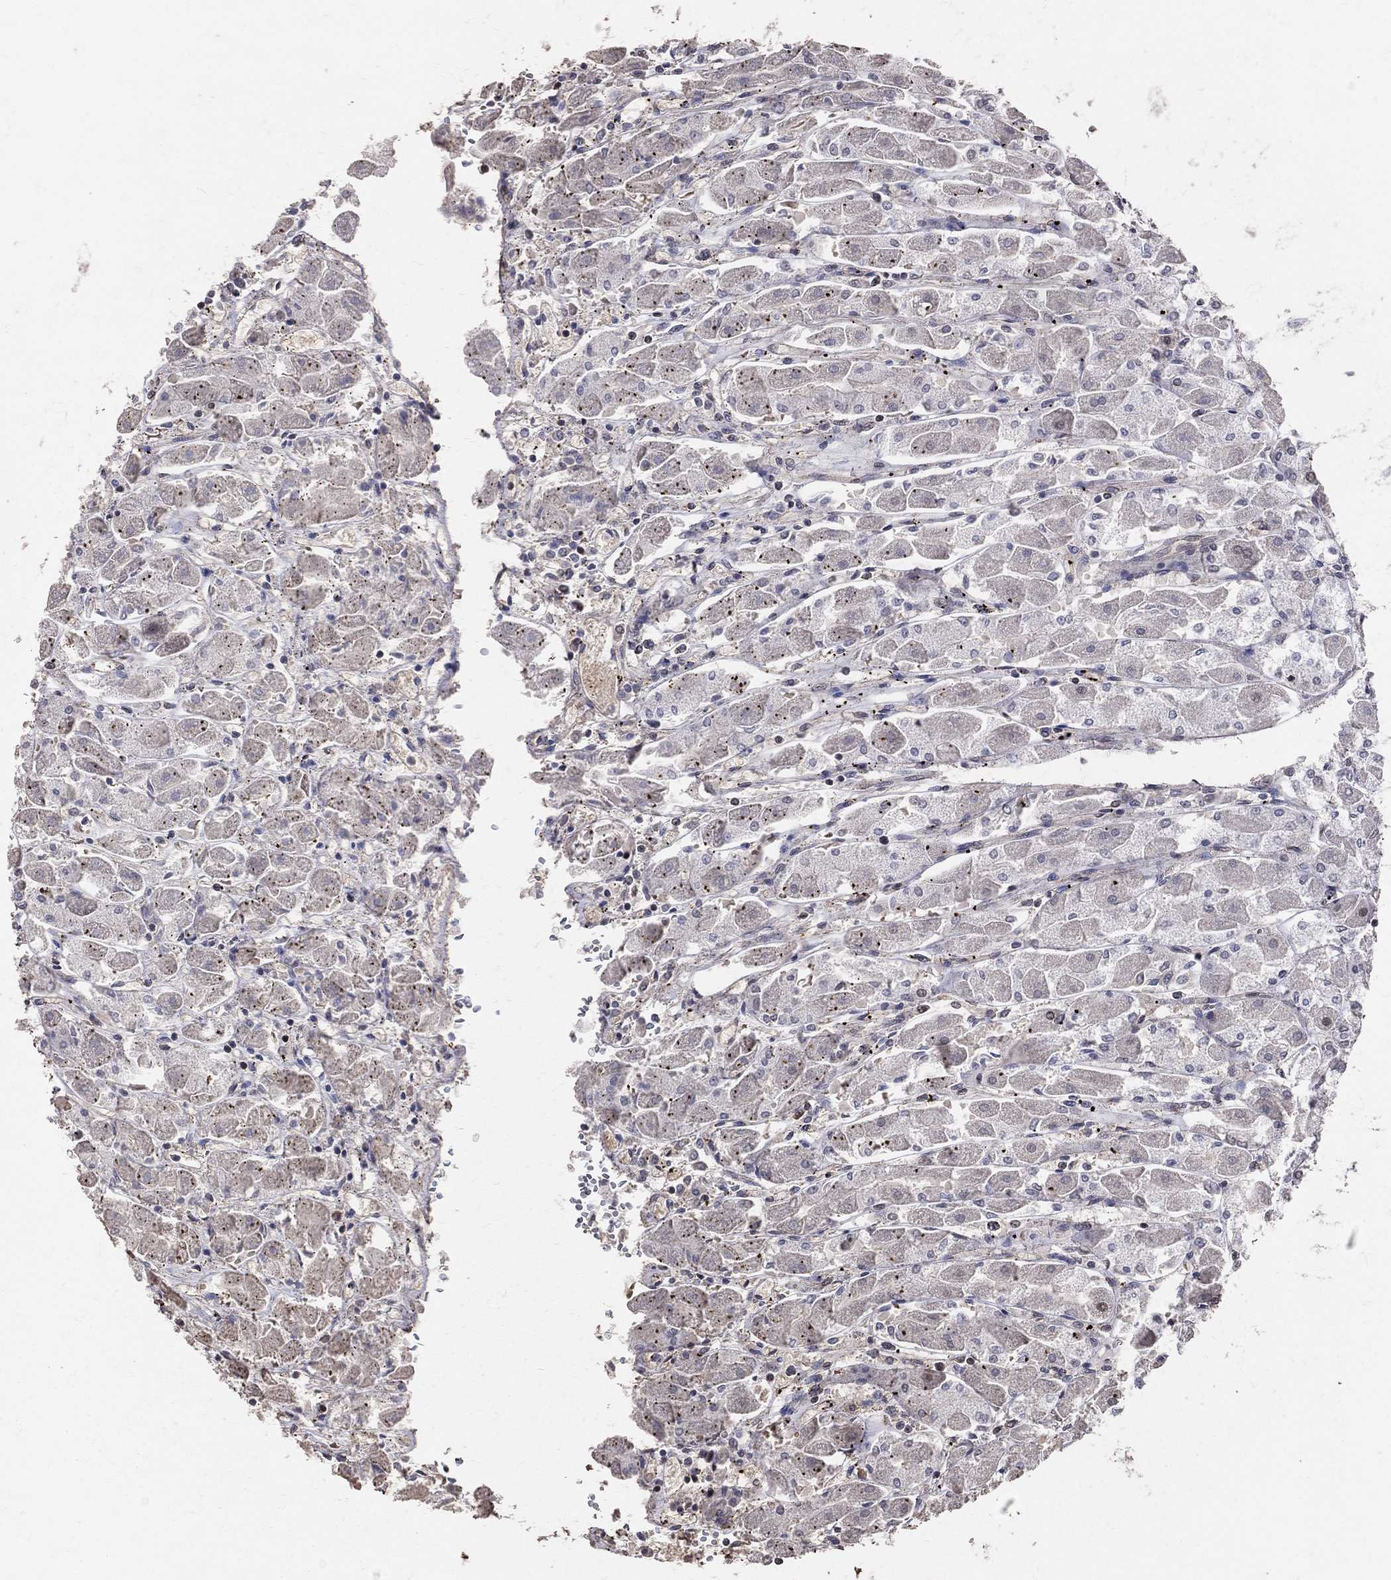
{"staining": {"intensity": "weak", "quantity": "<25%", "location": "cytoplasmic/membranous"}, "tissue": "stomach", "cell_type": "Glandular cells", "image_type": "normal", "snomed": [{"axis": "morphology", "description": "Normal tissue, NOS"}, {"axis": "topography", "description": "Stomach"}], "caption": "The photomicrograph reveals no significant positivity in glandular cells of stomach.", "gene": "LY6K", "patient": {"sex": "male", "age": 70}}